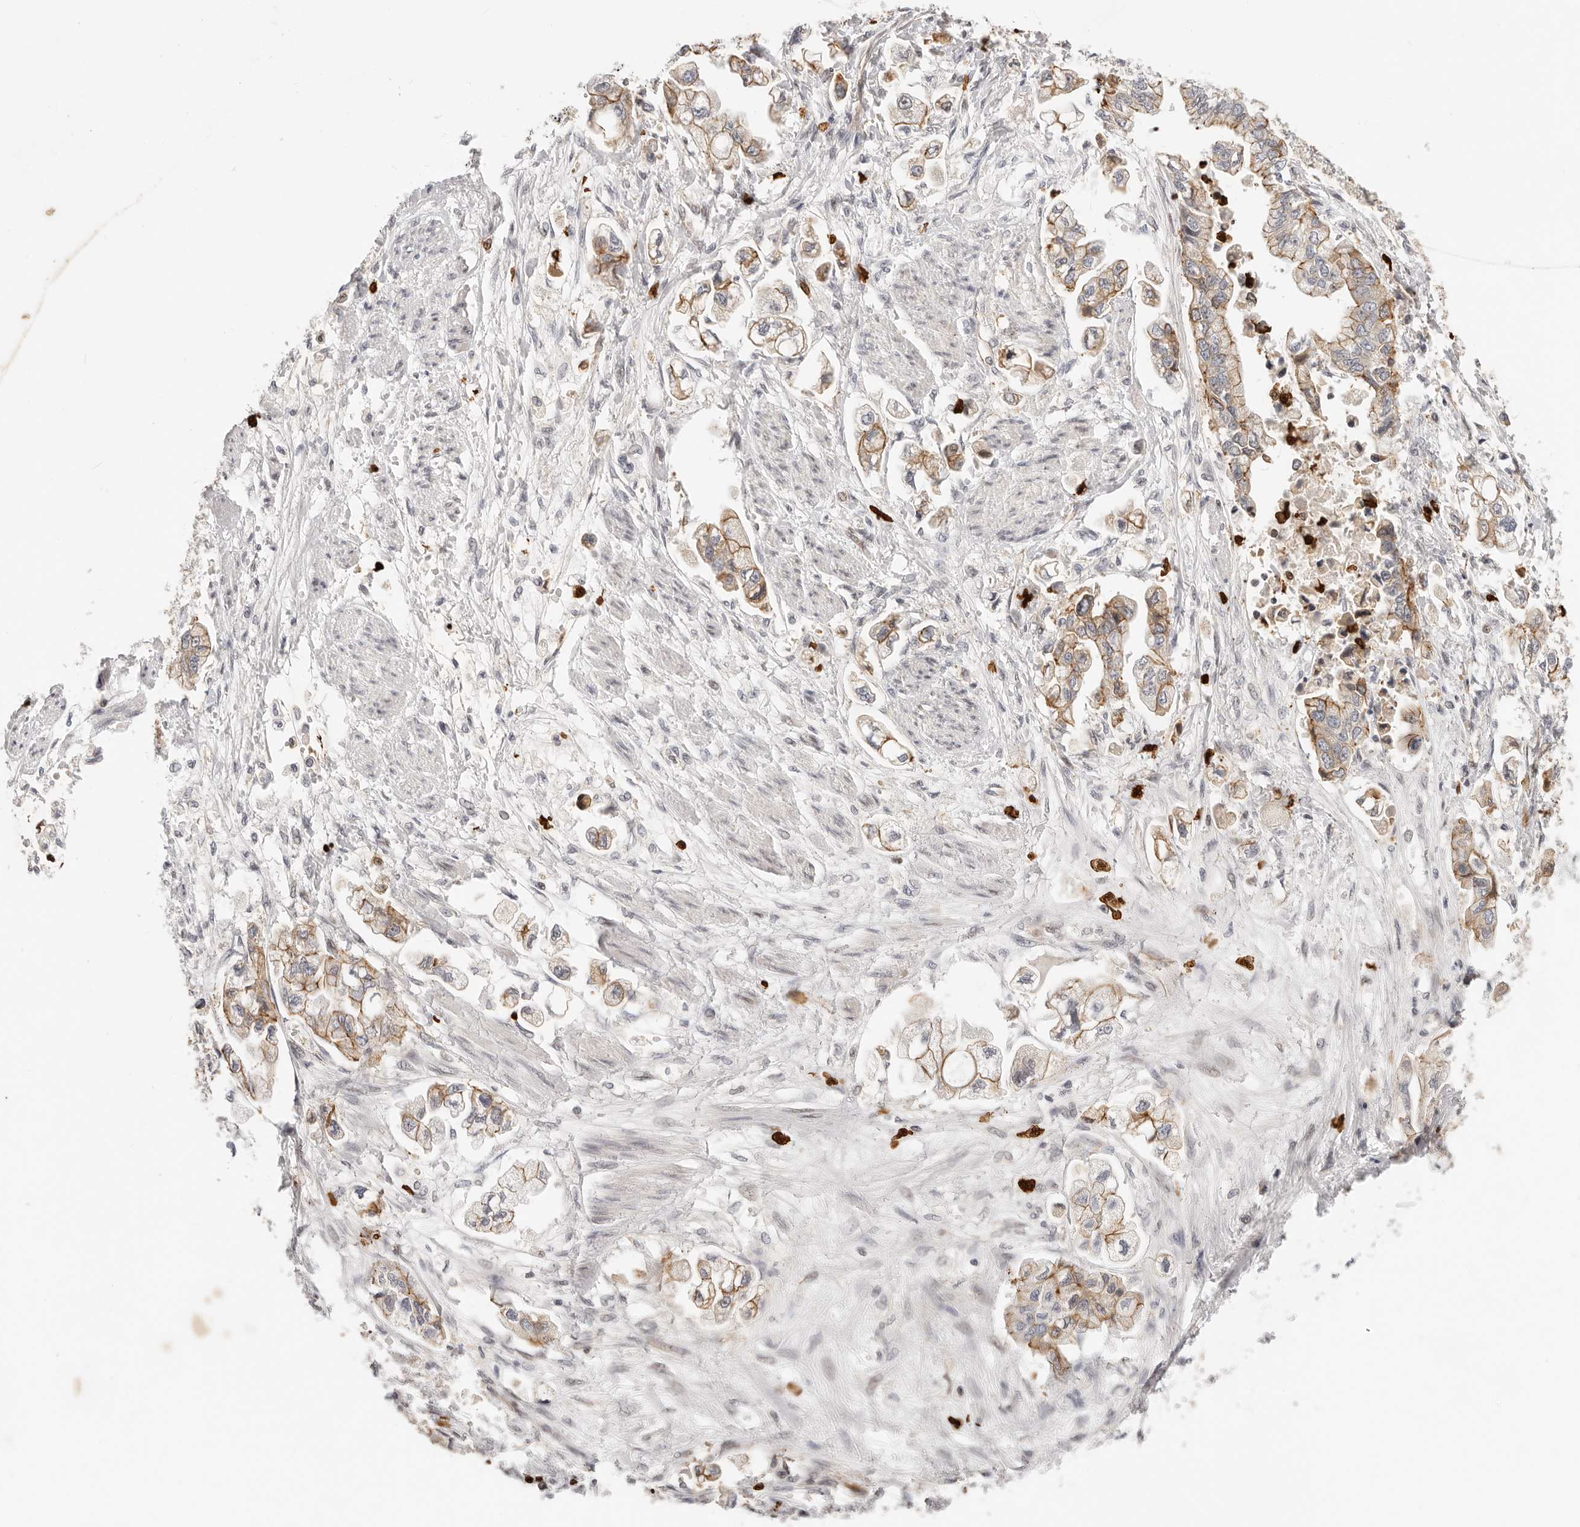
{"staining": {"intensity": "moderate", "quantity": ">75%", "location": "cytoplasmic/membranous"}, "tissue": "stomach cancer", "cell_type": "Tumor cells", "image_type": "cancer", "snomed": [{"axis": "morphology", "description": "Adenocarcinoma, NOS"}, {"axis": "topography", "description": "Stomach"}], "caption": "Moderate cytoplasmic/membranous expression is appreciated in about >75% of tumor cells in stomach cancer (adenocarcinoma).", "gene": "AFDN", "patient": {"sex": "male", "age": 62}}